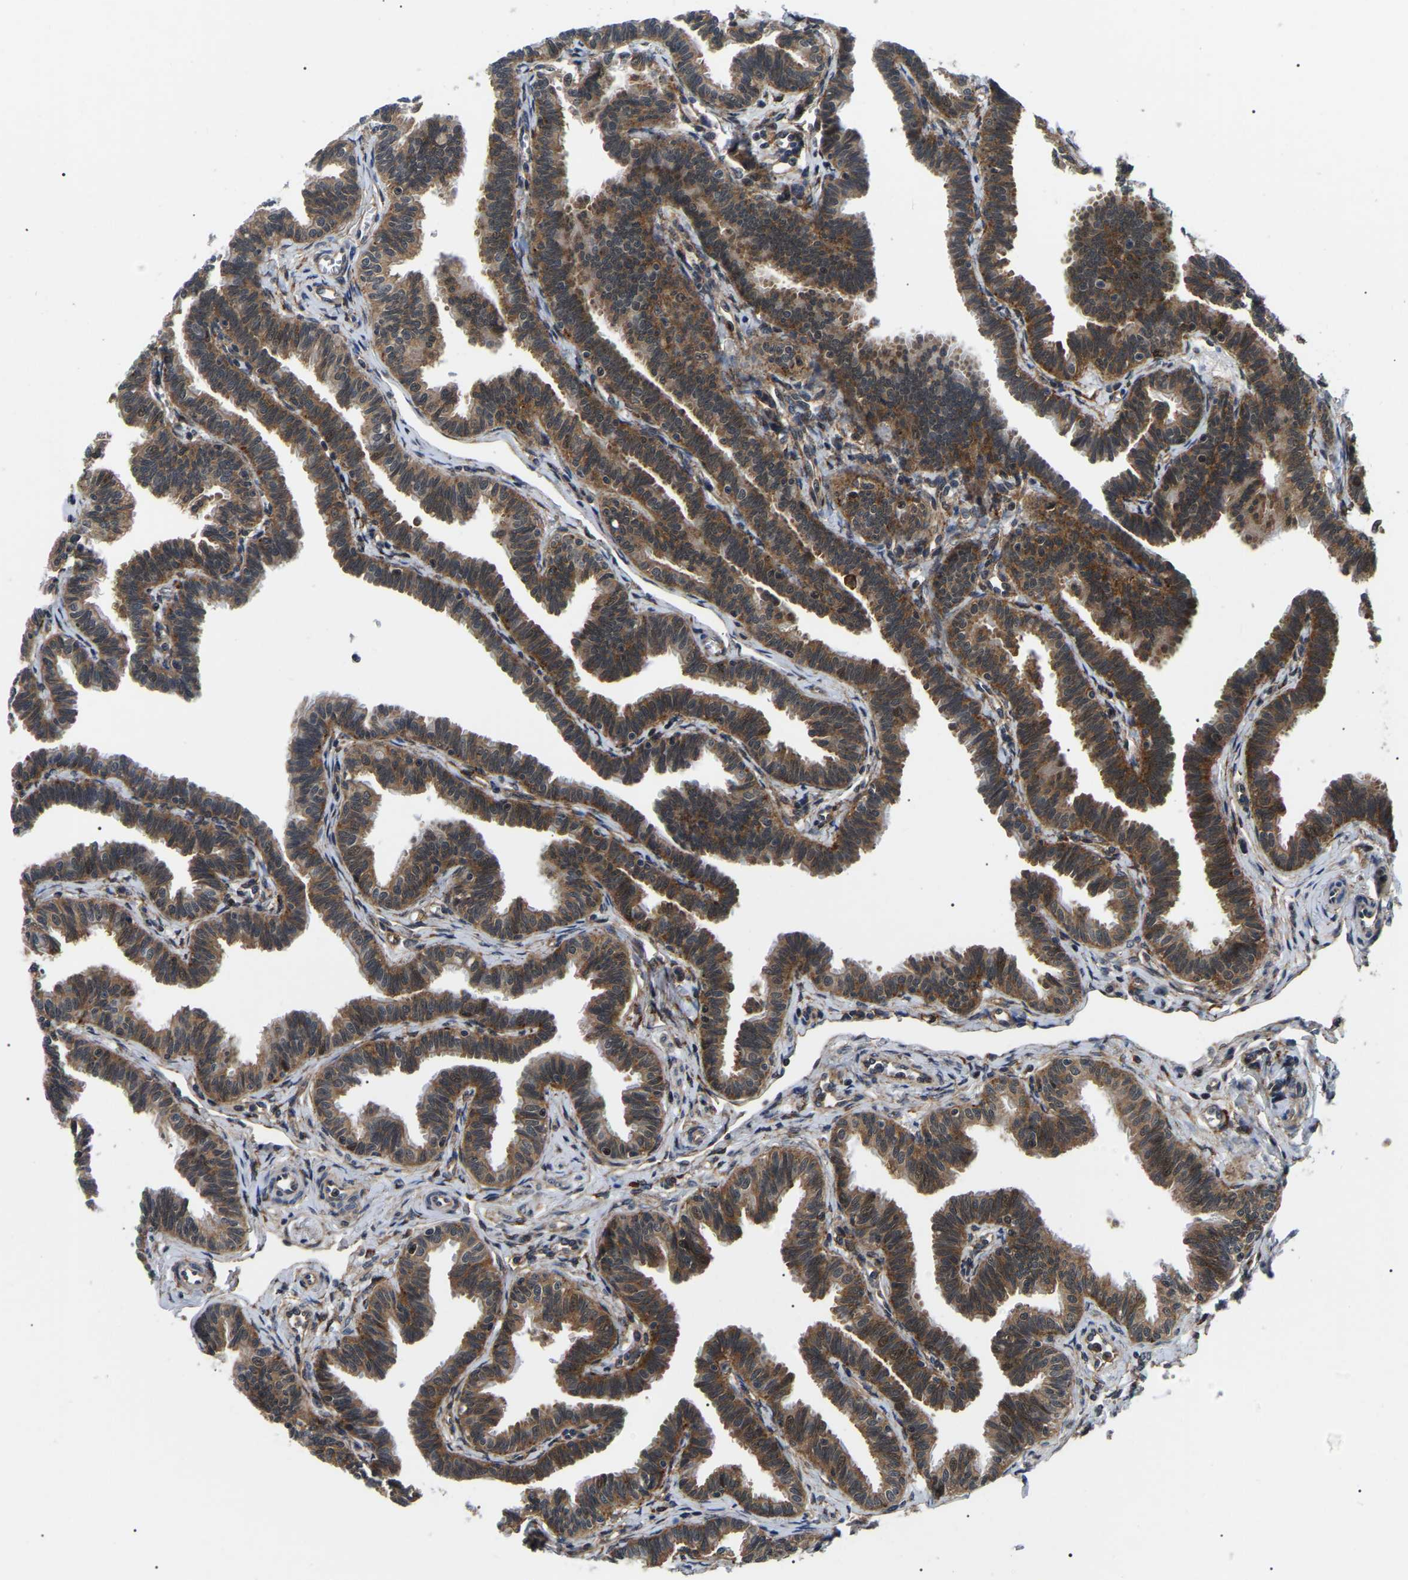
{"staining": {"intensity": "moderate", "quantity": ">75%", "location": "cytoplasmic/membranous"}, "tissue": "fallopian tube", "cell_type": "Glandular cells", "image_type": "normal", "snomed": [{"axis": "morphology", "description": "Normal tissue, NOS"}, {"axis": "topography", "description": "Fallopian tube"}, {"axis": "topography", "description": "Ovary"}], "caption": "An IHC histopathology image of normal tissue is shown. Protein staining in brown shows moderate cytoplasmic/membranous positivity in fallopian tube within glandular cells. Immunohistochemistry stains the protein in brown and the nuclei are stained blue.", "gene": "RRP1B", "patient": {"sex": "female", "age": 23}}